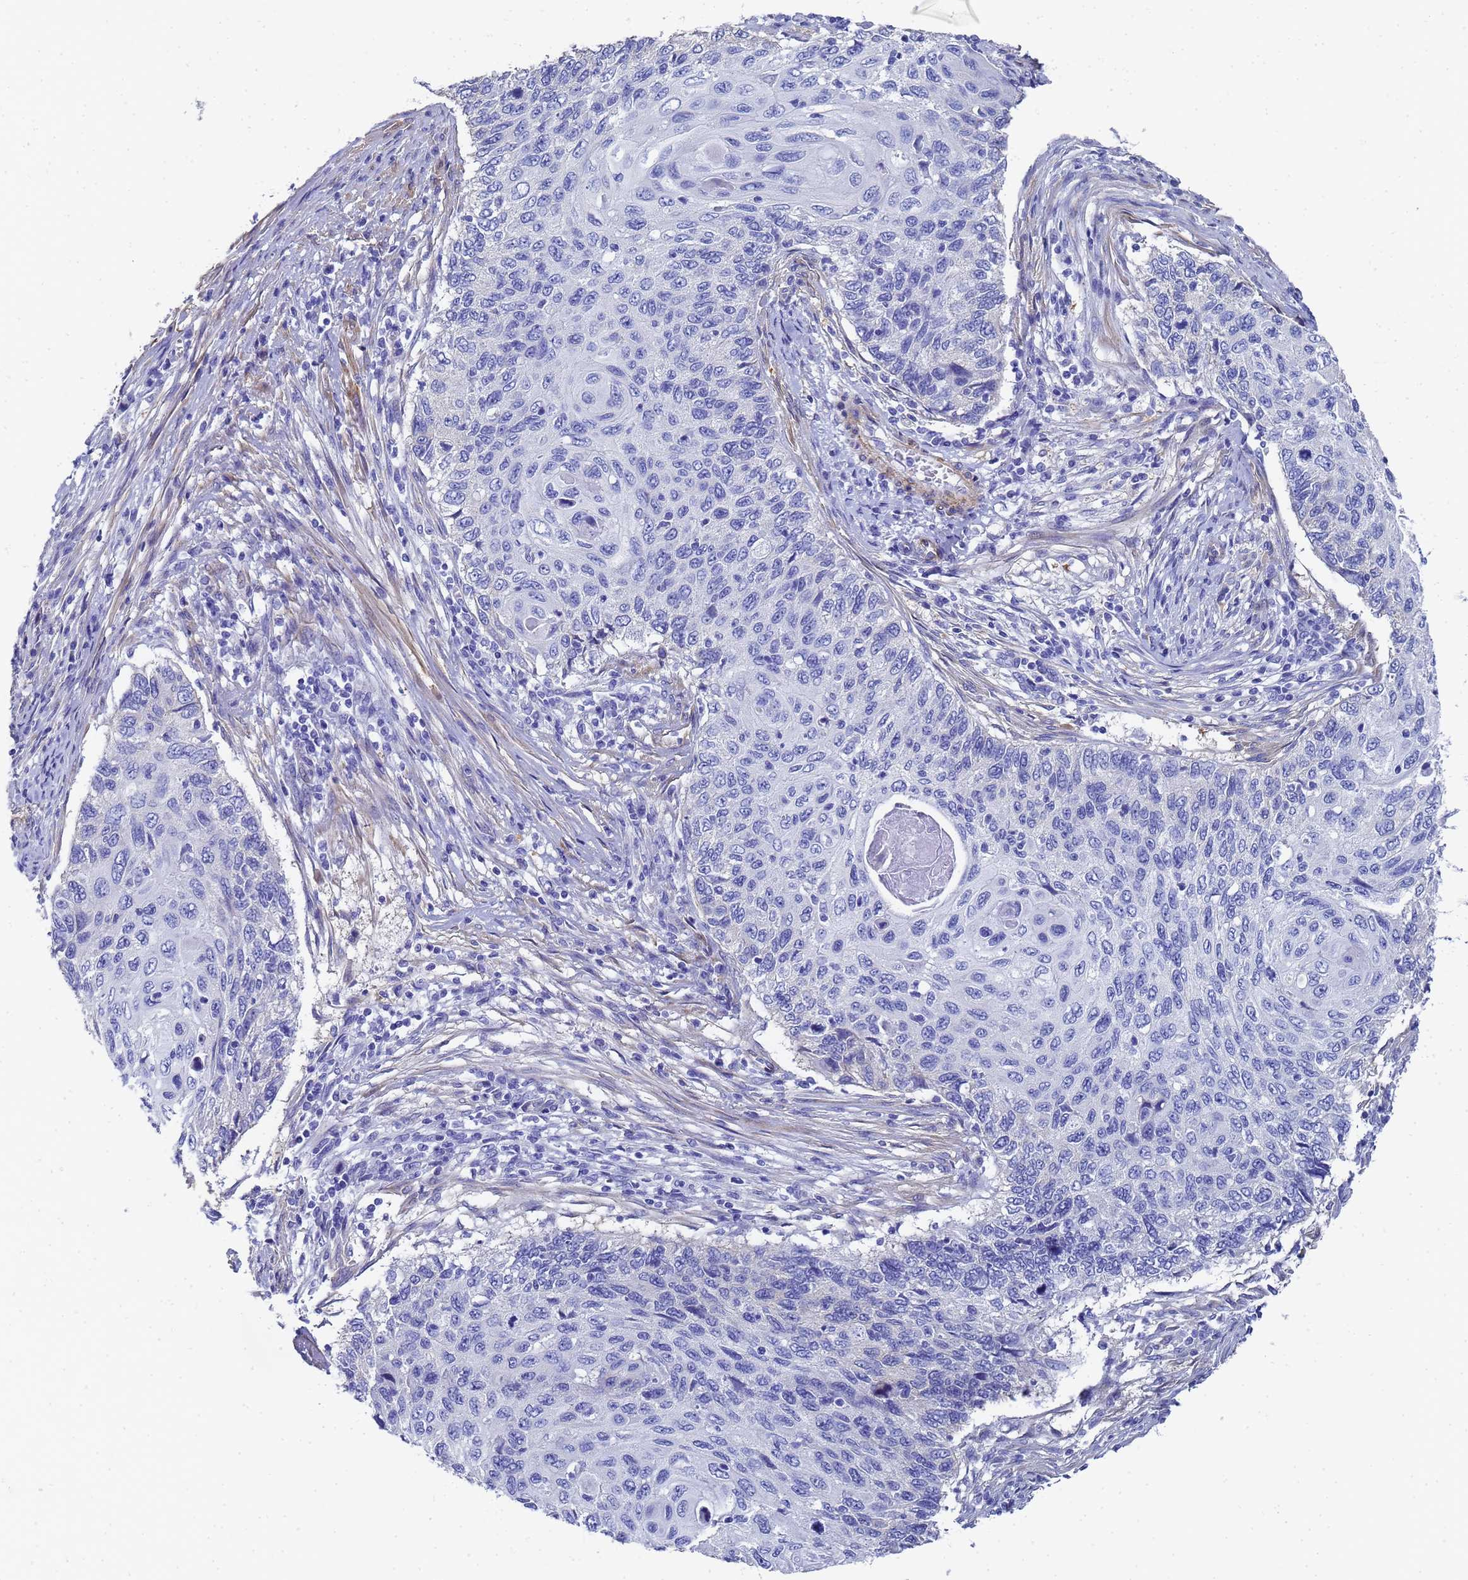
{"staining": {"intensity": "negative", "quantity": "none", "location": "none"}, "tissue": "cervical cancer", "cell_type": "Tumor cells", "image_type": "cancer", "snomed": [{"axis": "morphology", "description": "Squamous cell carcinoma, NOS"}, {"axis": "topography", "description": "Cervix"}], "caption": "A micrograph of cervical cancer stained for a protein exhibits no brown staining in tumor cells.", "gene": "TUBB1", "patient": {"sex": "female", "age": 70}}